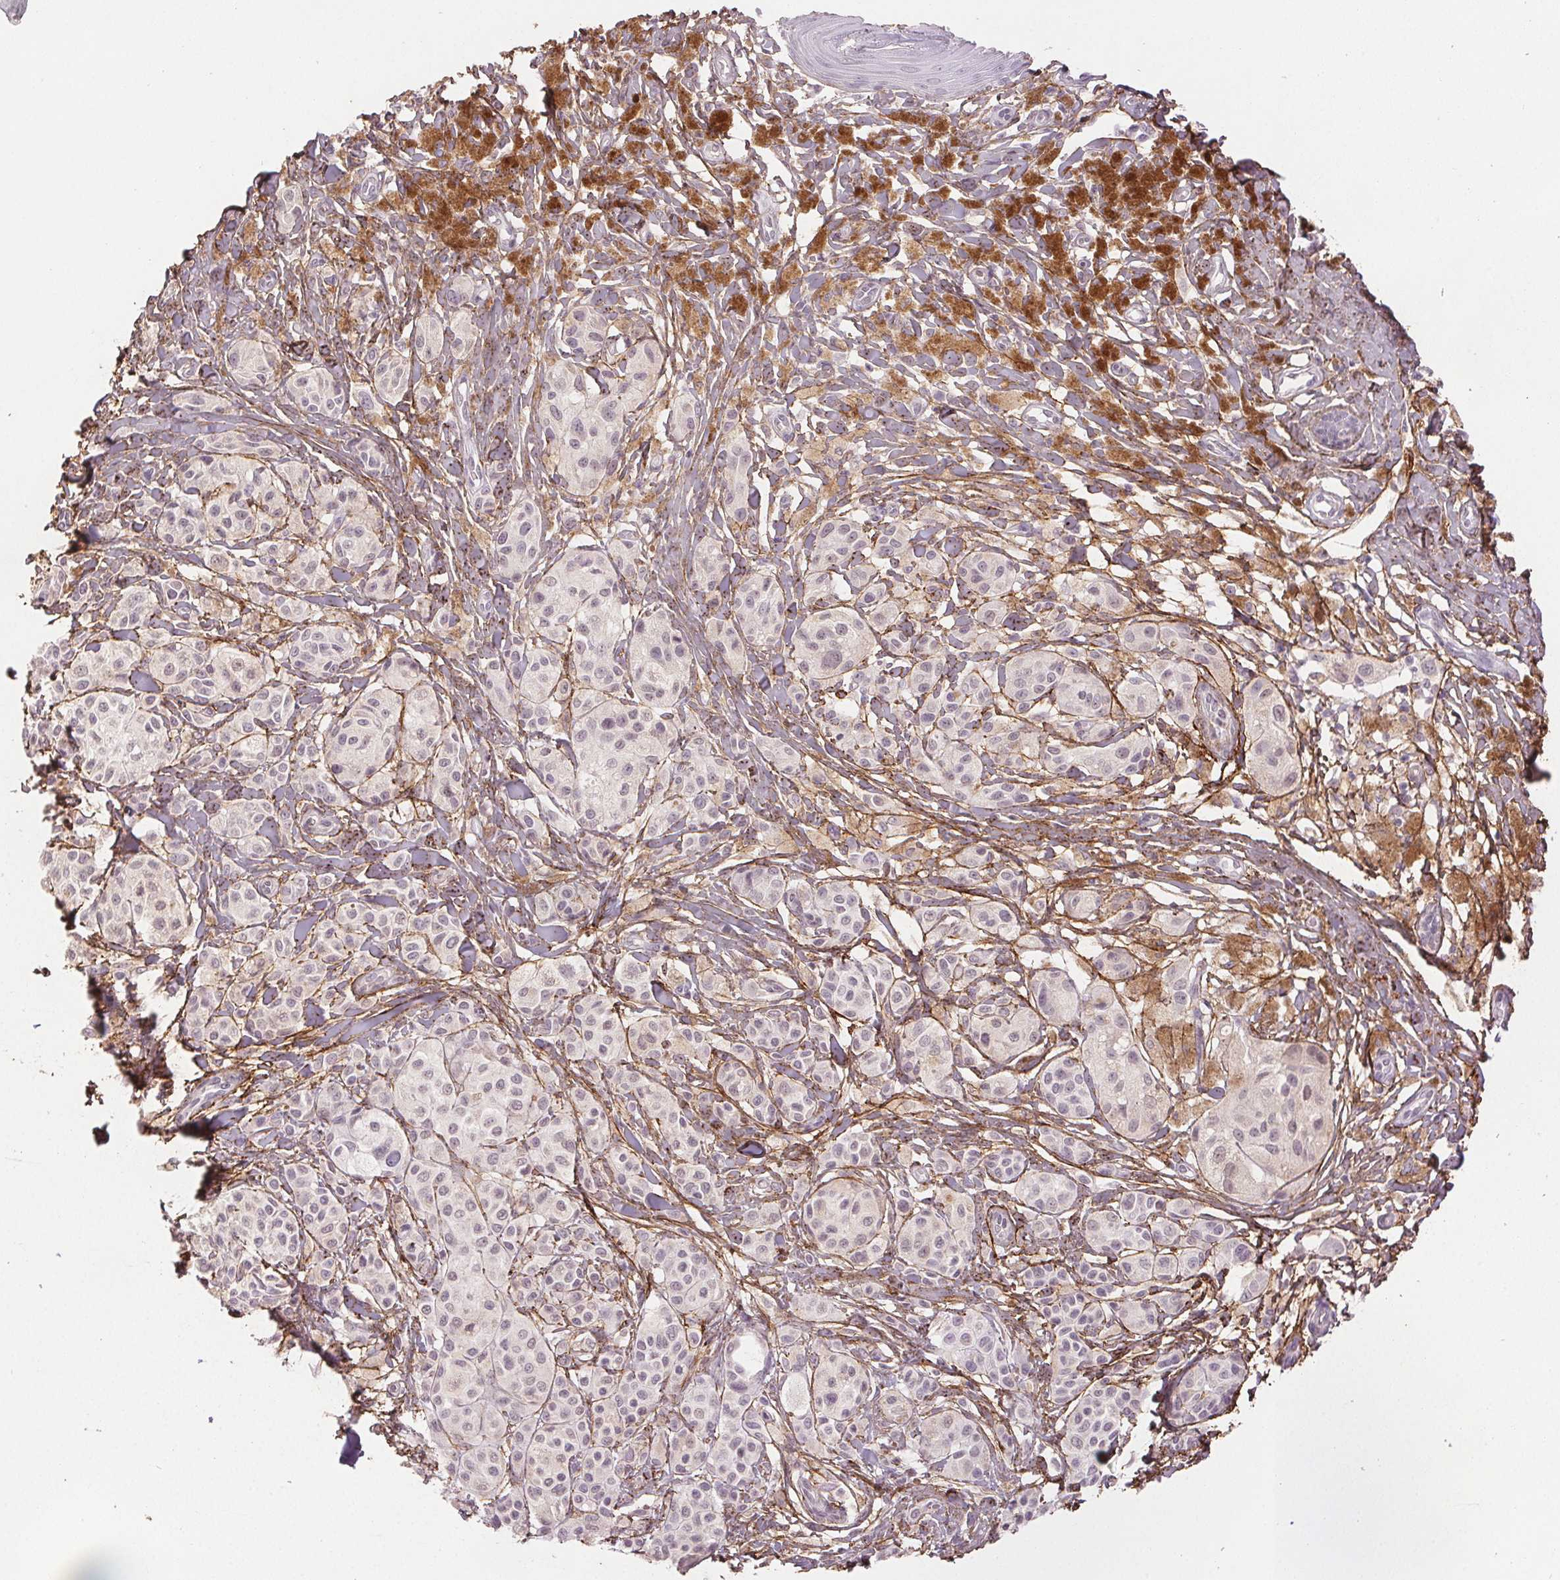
{"staining": {"intensity": "negative", "quantity": "none", "location": "none"}, "tissue": "melanoma", "cell_type": "Tumor cells", "image_type": "cancer", "snomed": [{"axis": "morphology", "description": "Malignant melanoma, NOS"}, {"axis": "topography", "description": "Skin"}], "caption": "IHC photomicrograph of human malignant melanoma stained for a protein (brown), which shows no positivity in tumor cells.", "gene": "FBN1", "patient": {"sex": "female", "age": 80}}